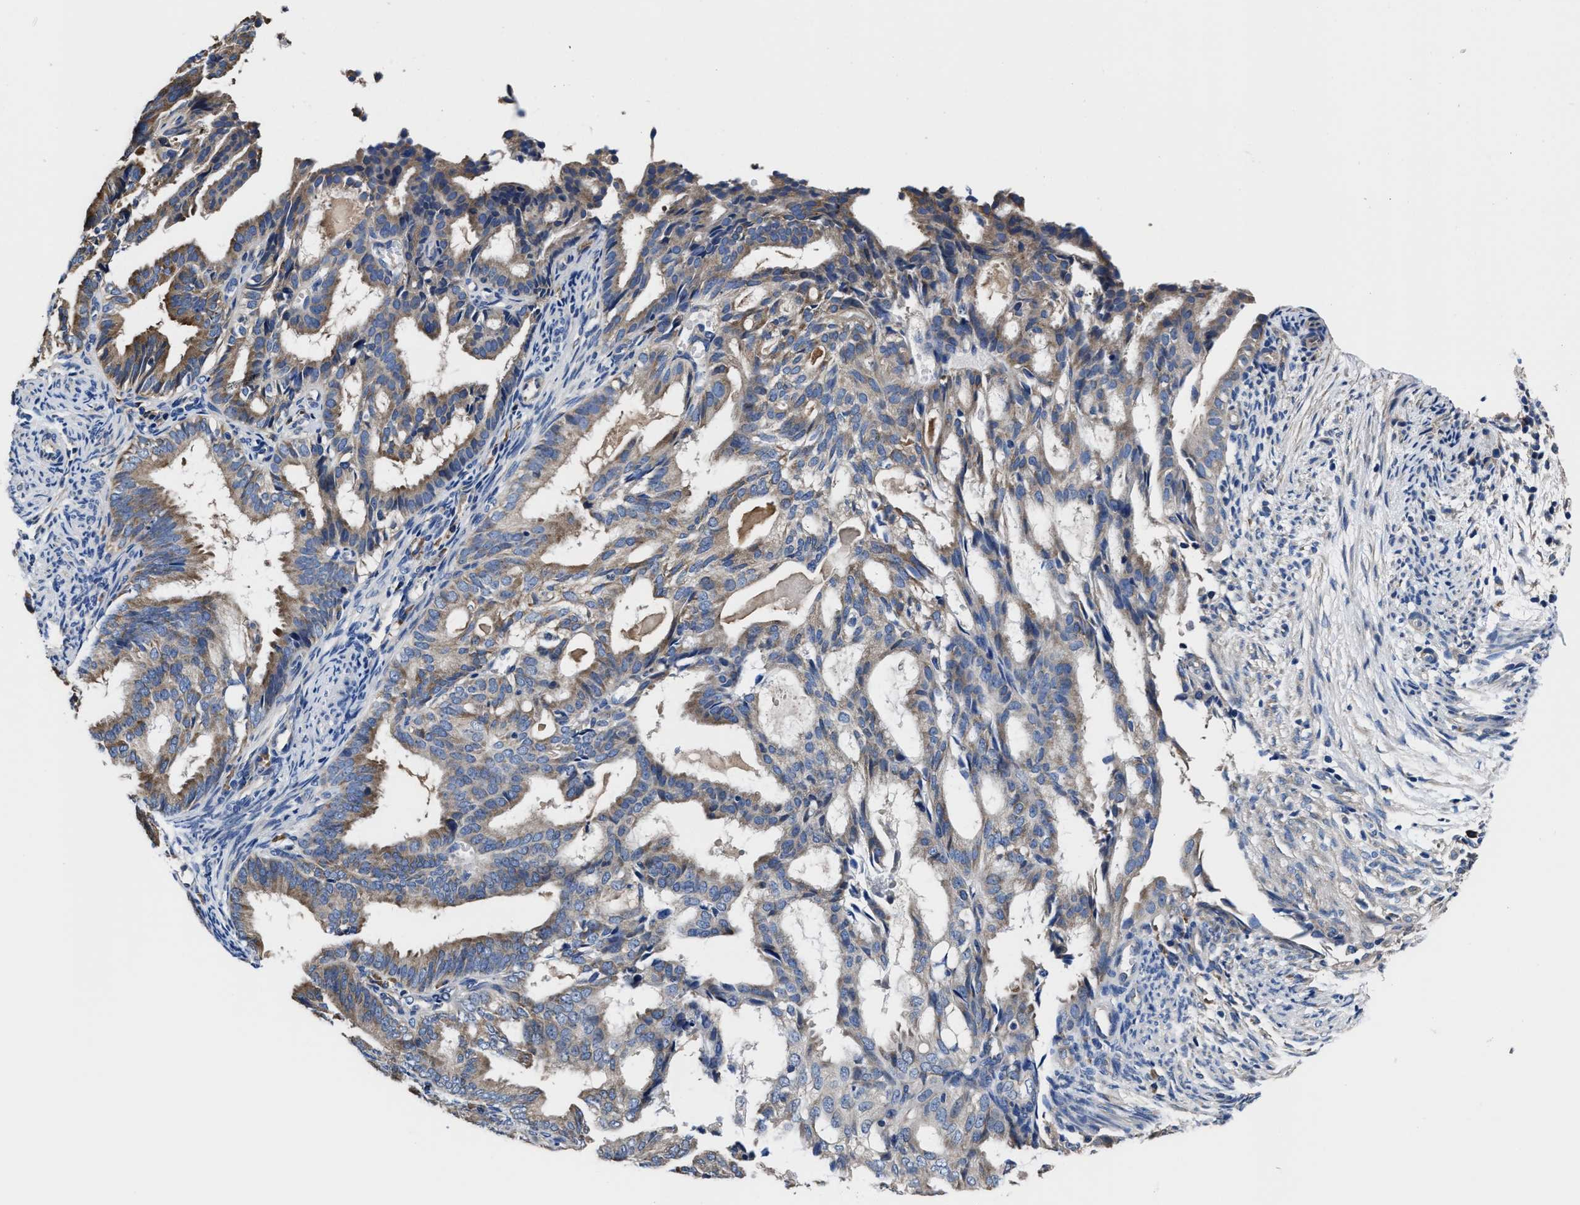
{"staining": {"intensity": "moderate", "quantity": ">75%", "location": "cytoplasmic/membranous"}, "tissue": "endometrial cancer", "cell_type": "Tumor cells", "image_type": "cancer", "snomed": [{"axis": "morphology", "description": "Adenocarcinoma, NOS"}, {"axis": "topography", "description": "Endometrium"}], "caption": "Brown immunohistochemical staining in human endometrial cancer (adenocarcinoma) shows moderate cytoplasmic/membranous expression in about >75% of tumor cells.", "gene": "SRPK2", "patient": {"sex": "female", "age": 58}}